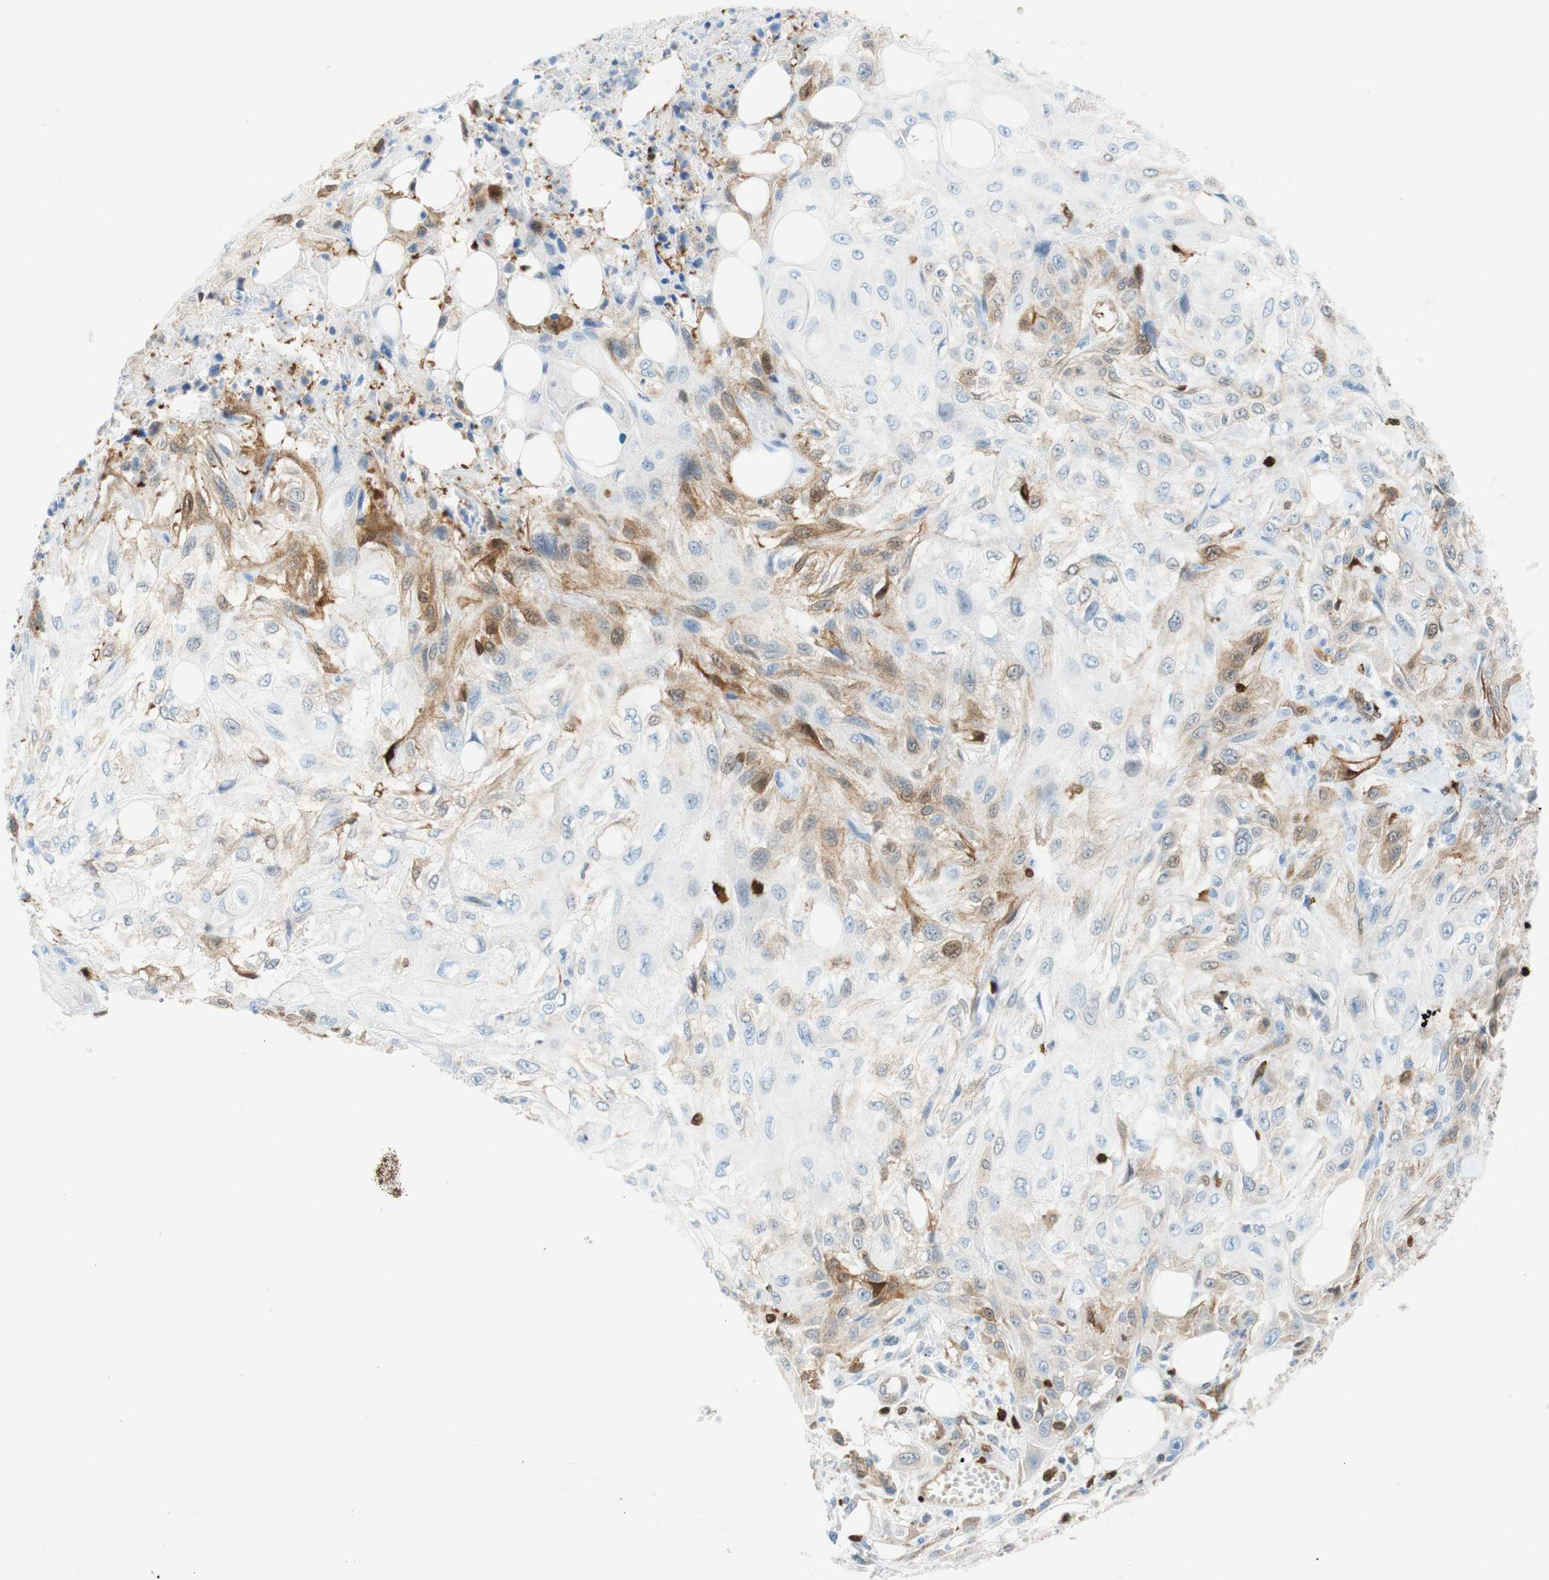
{"staining": {"intensity": "moderate", "quantity": "<25%", "location": "cytoplasmic/membranous"}, "tissue": "skin cancer", "cell_type": "Tumor cells", "image_type": "cancer", "snomed": [{"axis": "morphology", "description": "Squamous cell carcinoma, NOS"}, {"axis": "topography", "description": "Skin"}], "caption": "Protein positivity by IHC shows moderate cytoplasmic/membranous positivity in about <25% of tumor cells in skin cancer.", "gene": "STMN1", "patient": {"sex": "male", "age": 75}}